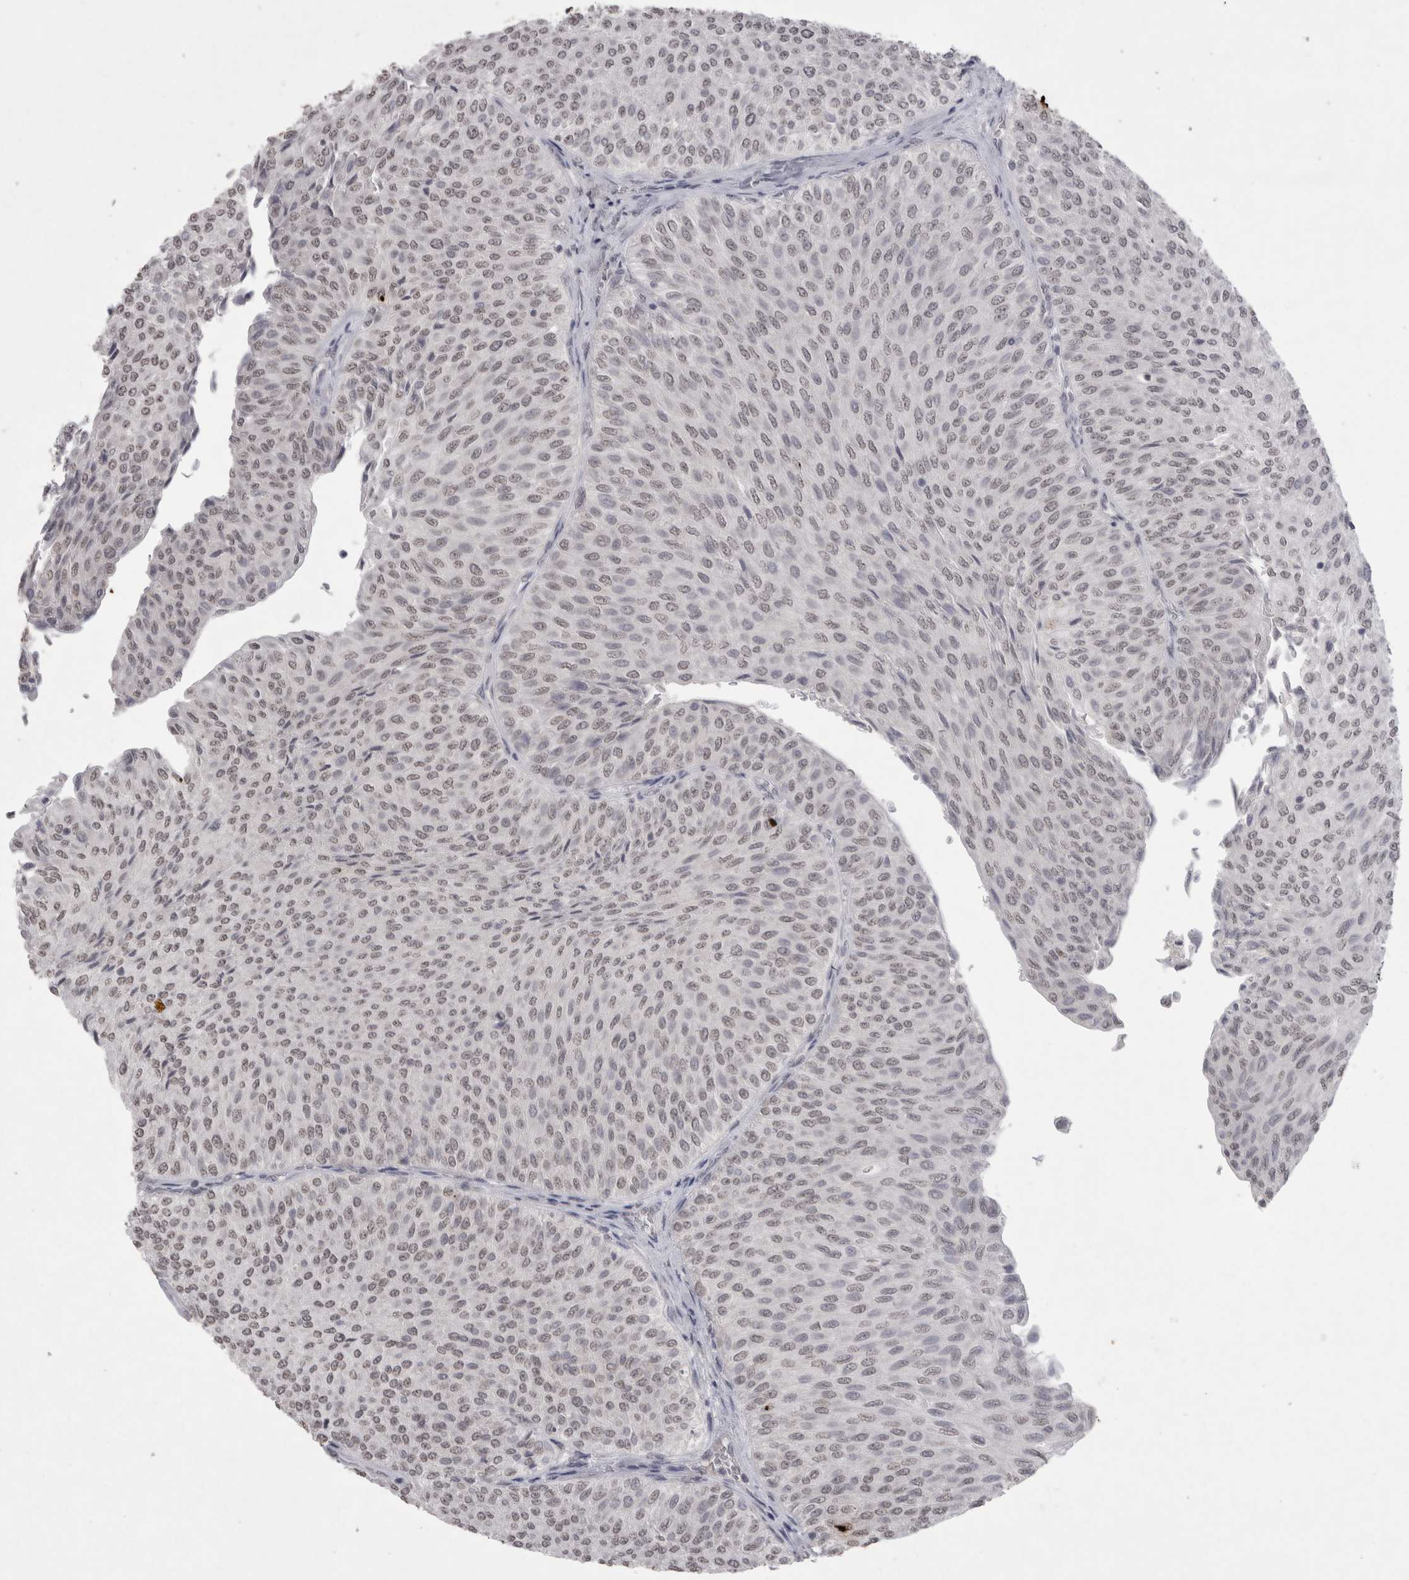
{"staining": {"intensity": "weak", "quantity": ">75%", "location": "nuclear"}, "tissue": "urothelial cancer", "cell_type": "Tumor cells", "image_type": "cancer", "snomed": [{"axis": "morphology", "description": "Urothelial carcinoma, Low grade"}, {"axis": "topography", "description": "Urinary bladder"}], "caption": "This is an image of IHC staining of low-grade urothelial carcinoma, which shows weak staining in the nuclear of tumor cells.", "gene": "DDX4", "patient": {"sex": "male", "age": 78}}